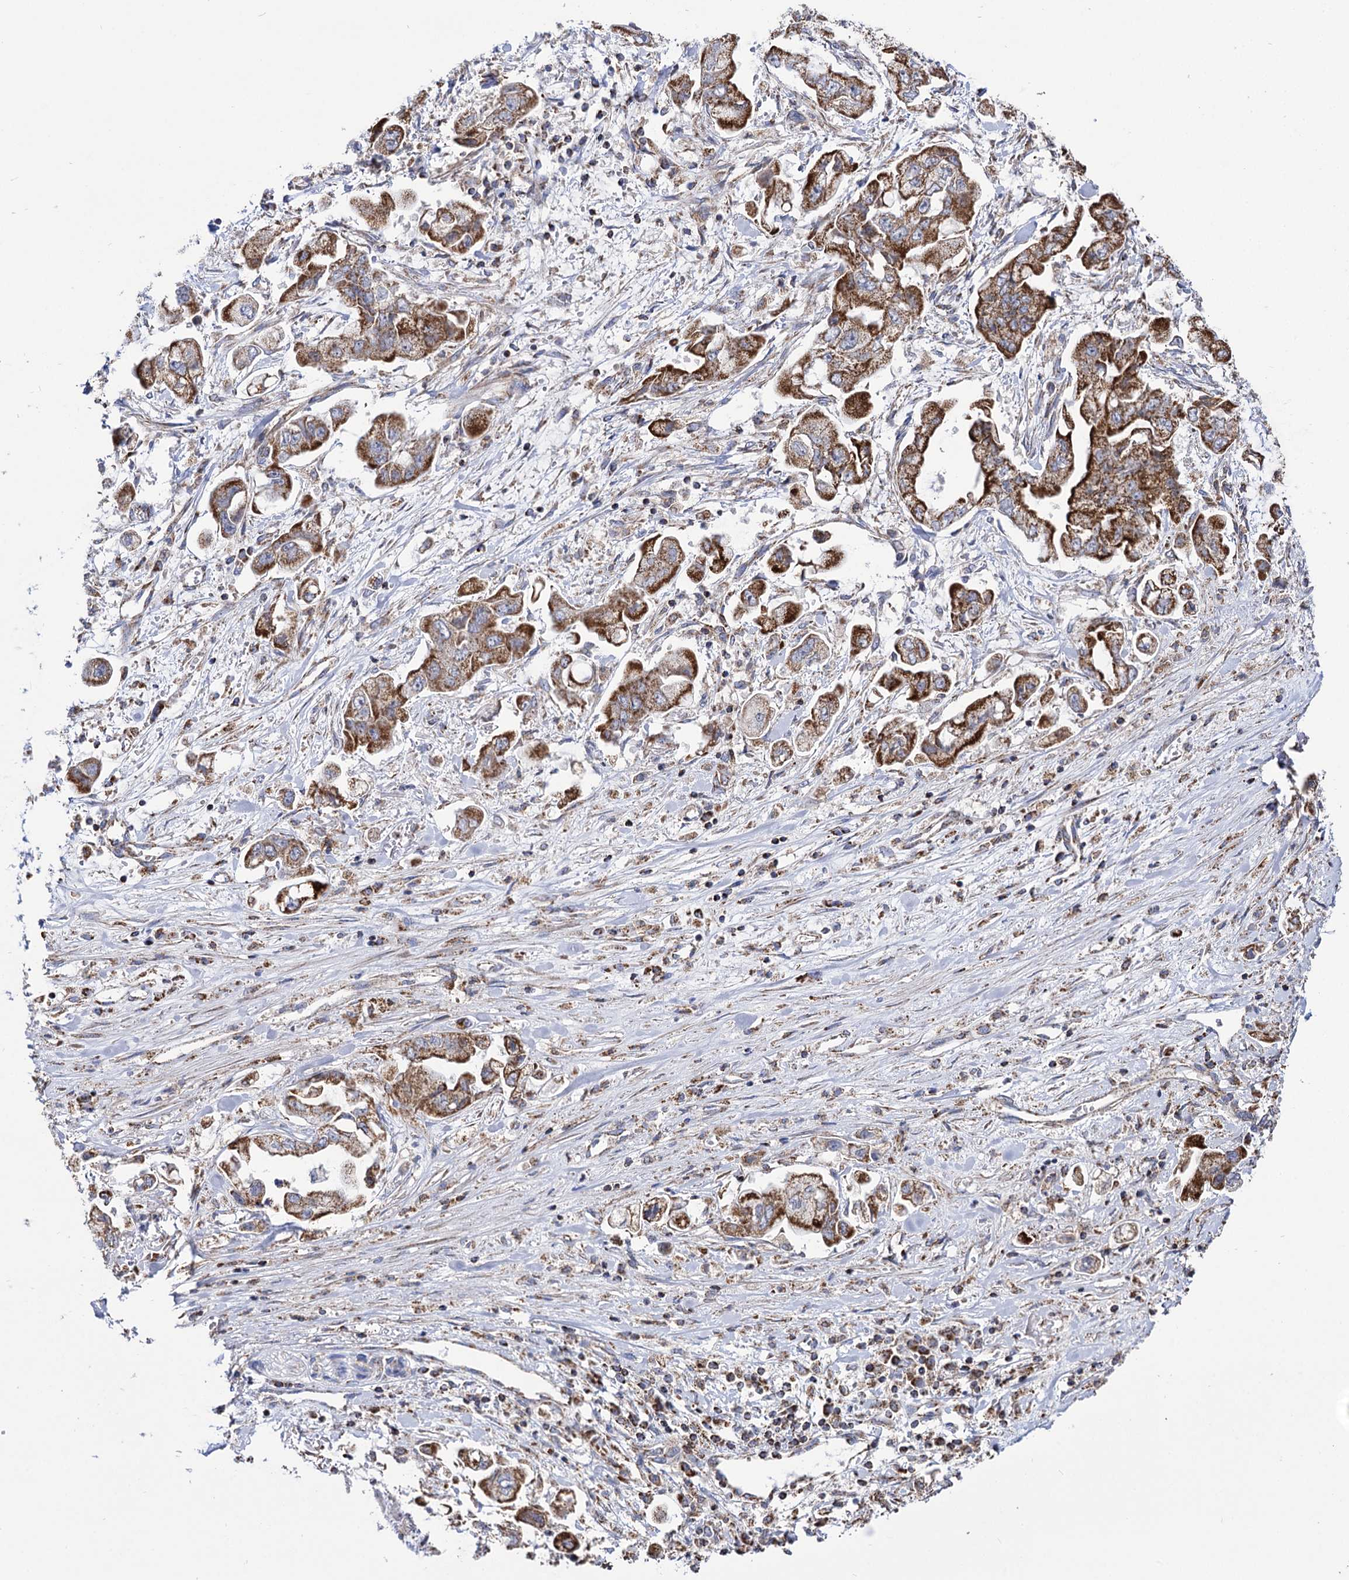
{"staining": {"intensity": "moderate", "quantity": ">75%", "location": "cytoplasmic/membranous"}, "tissue": "stomach cancer", "cell_type": "Tumor cells", "image_type": "cancer", "snomed": [{"axis": "morphology", "description": "Adenocarcinoma, NOS"}, {"axis": "topography", "description": "Stomach"}], "caption": "This is a micrograph of immunohistochemistry (IHC) staining of stomach adenocarcinoma, which shows moderate positivity in the cytoplasmic/membranous of tumor cells.", "gene": "ABHD10", "patient": {"sex": "male", "age": 62}}